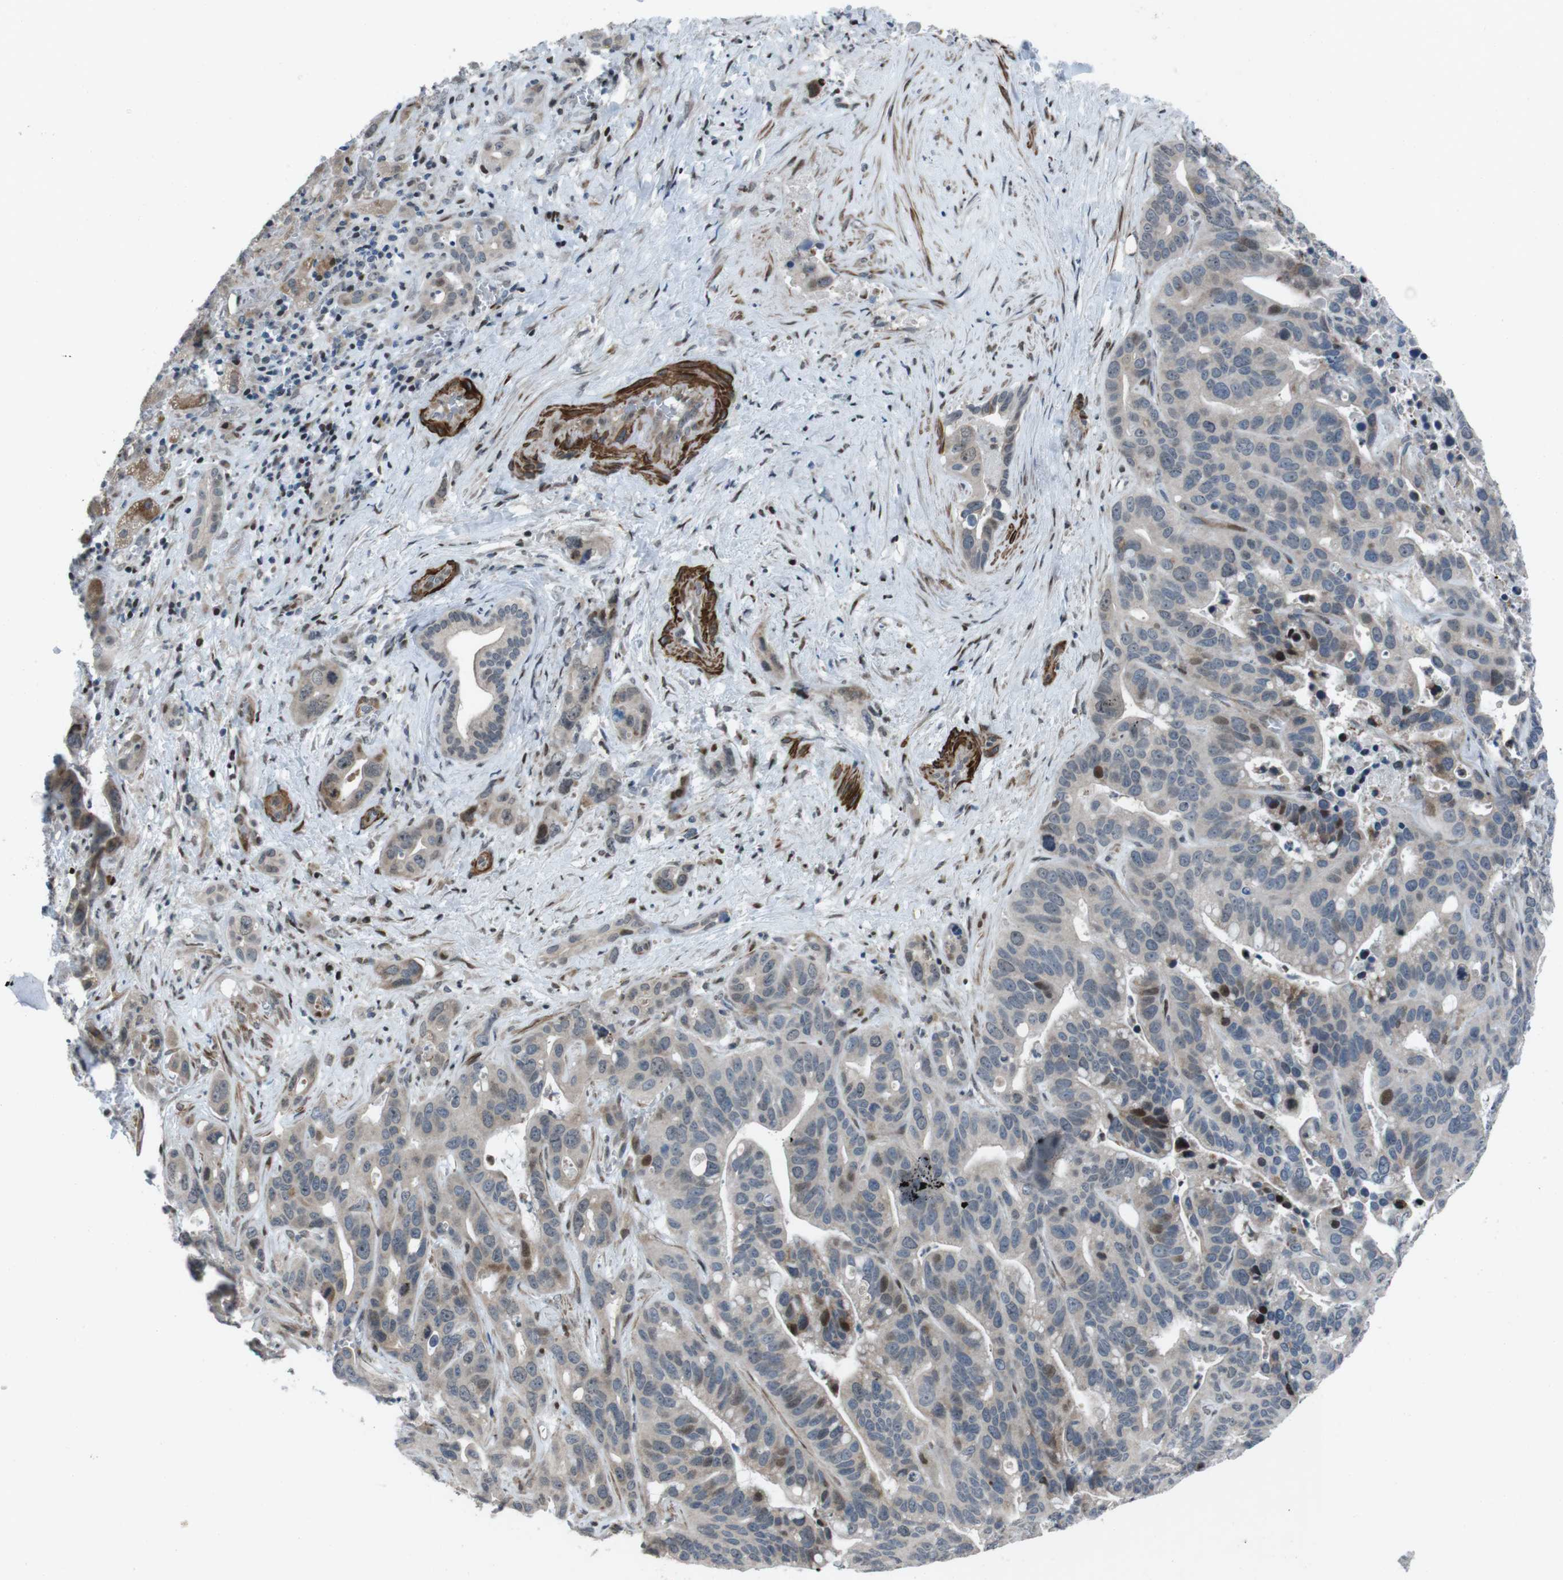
{"staining": {"intensity": "moderate", "quantity": "25%-75%", "location": "cytoplasmic/membranous,nuclear"}, "tissue": "liver cancer", "cell_type": "Tumor cells", "image_type": "cancer", "snomed": [{"axis": "morphology", "description": "Cholangiocarcinoma"}, {"axis": "topography", "description": "Liver"}], "caption": "Immunohistochemistry (IHC) histopathology image of human liver cancer (cholangiocarcinoma) stained for a protein (brown), which shows medium levels of moderate cytoplasmic/membranous and nuclear expression in approximately 25%-75% of tumor cells.", "gene": "PBRM1", "patient": {"sex": "female", "age": 65}}